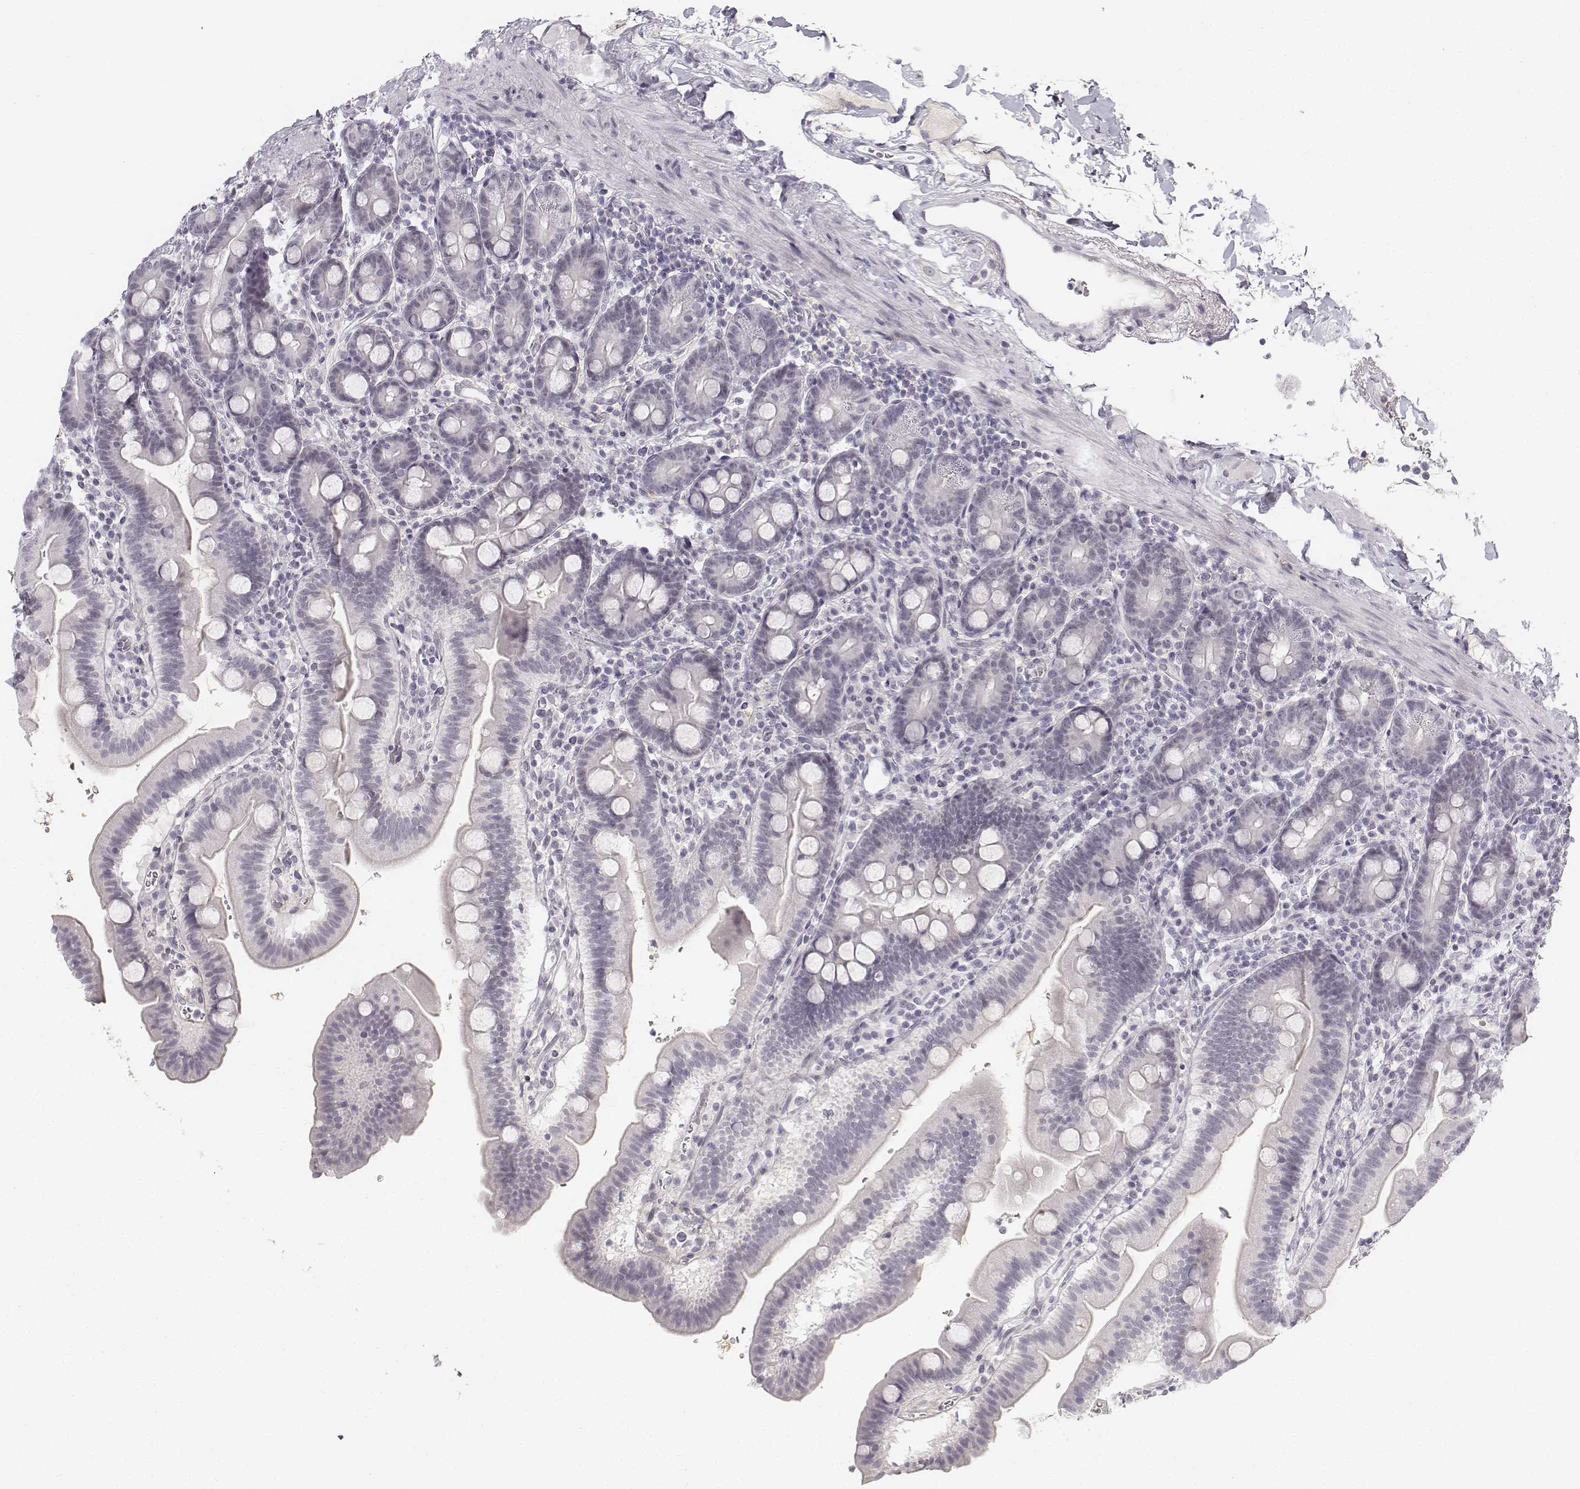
{"staining": {"intensity": "negative", "quantity": "none", "location": "none"}, "tissue": "duodenum", "cell_type": "Glandular cells", "image_type": "normal", "snomed": [{"axis": "morphology", "description": "Normal tissue, NOS"}, {"axis": "topography", "description": "Duodenum"}], "caption": "Immunohistochemistry (IHC) histopathology image of normal duodenum: human duodenum stained with DAB (3,3'-diaminobenzidine) shows no significant protein staining in glandular cells. The staining is performed using DAB (3,3'-diaminobenzidine) brown chromogen with nuclei counter-stained in using hematoxylin.", "gene": "KRT84", "patient": {"sex": "male", "age": 59}}